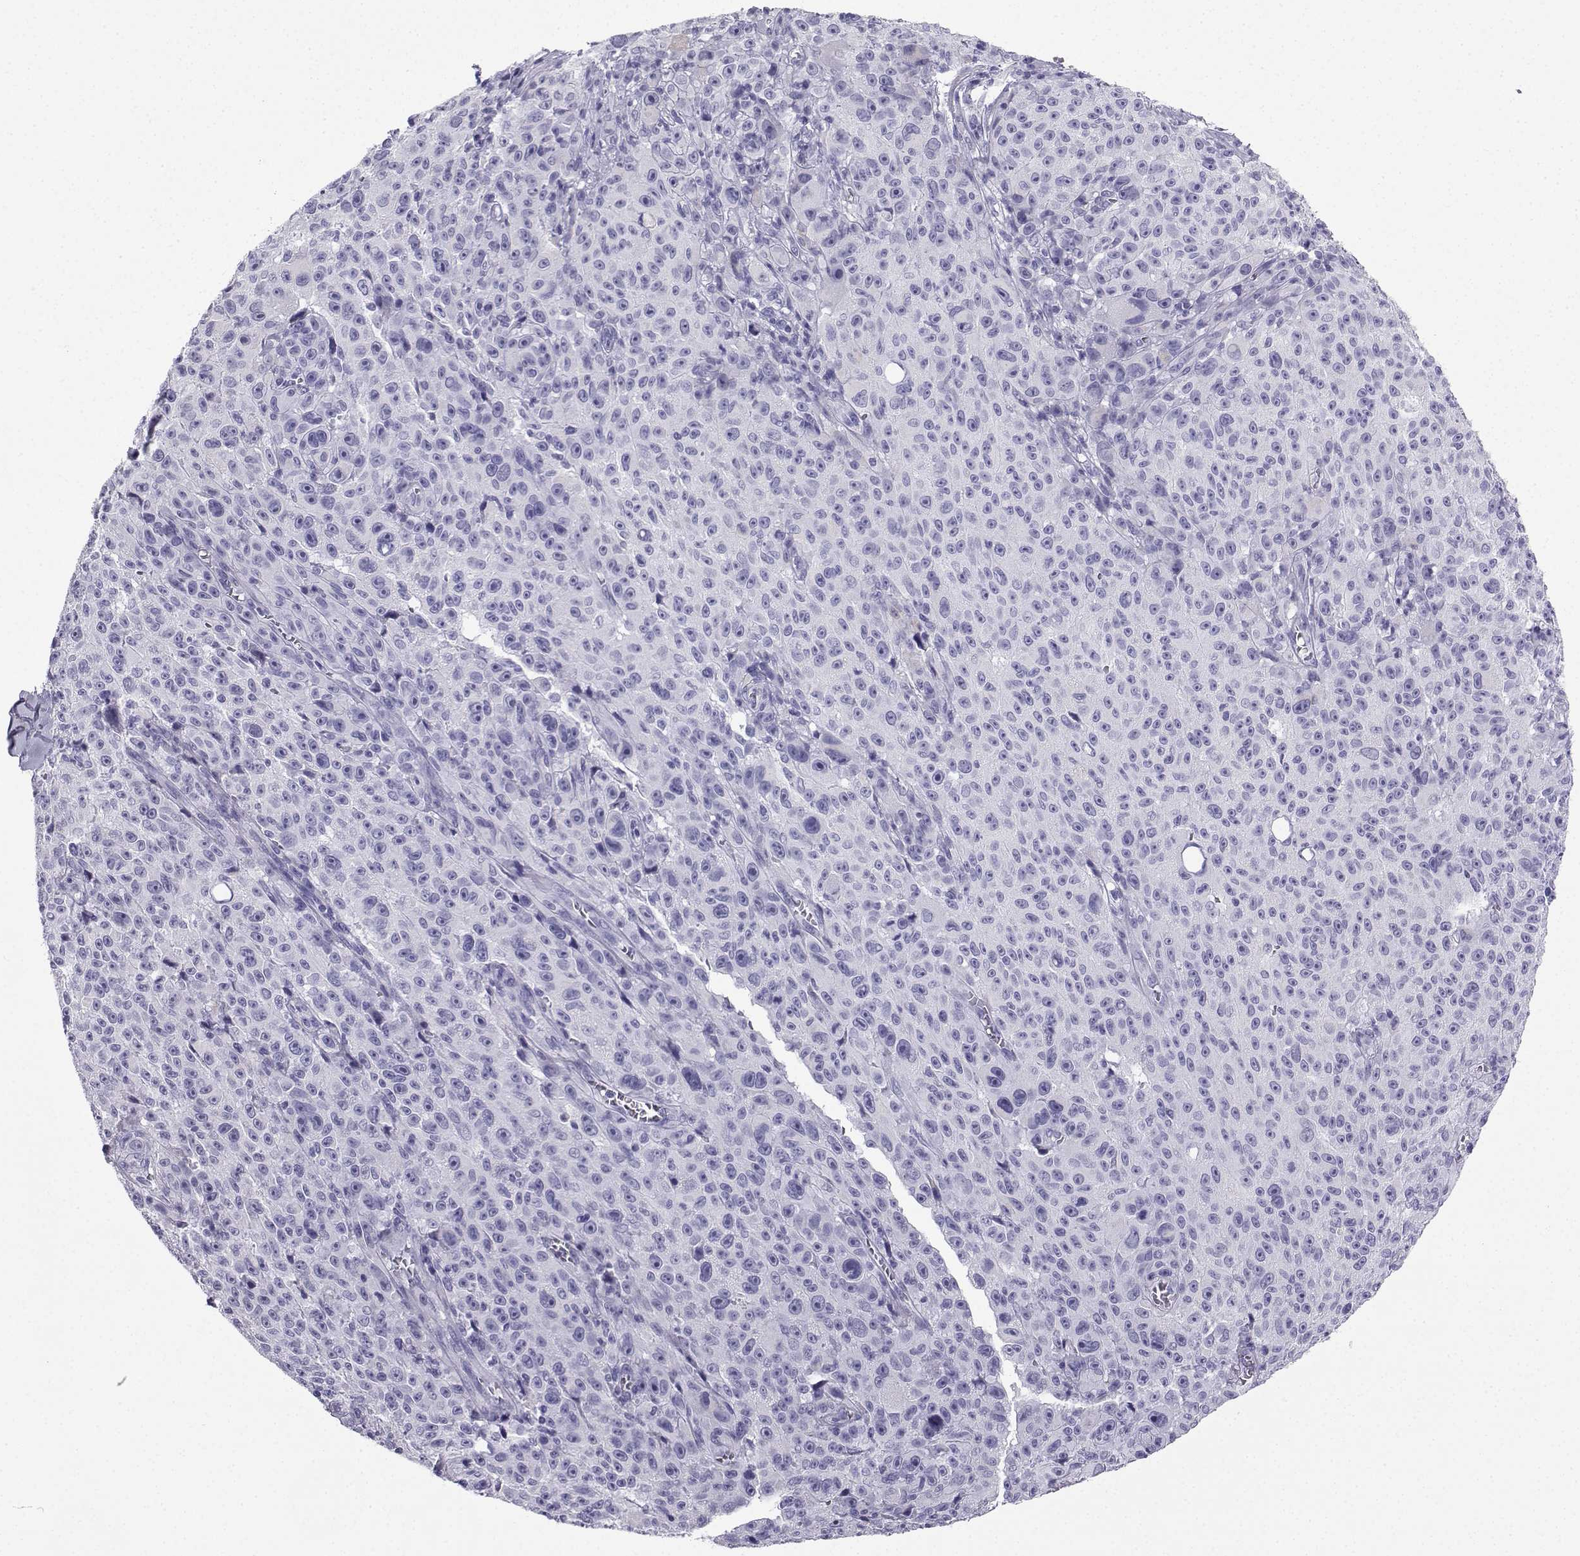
{"staining": {"intensity": "negative", "quantity": "none", "location": "none"}, "tissue": "melanoma", "cell_type": "Tumor cells", "image_type": "cancer", "snomed": [{"axis": "morphology", "description": "Malignant melanoma, NOS"}, {"axis": "topography", "description": "Skin"}], "caption": "IHC photomicrograph of neoplastic tissue: malignant melanoma stained with DAB displays no significant protein staining in tumor cells. (Immunohistochemistry (ihc), brightfield microscopy, high magnification).", "gene": "SLC18A2", "patient": {"sex": "female", "age": 82}}